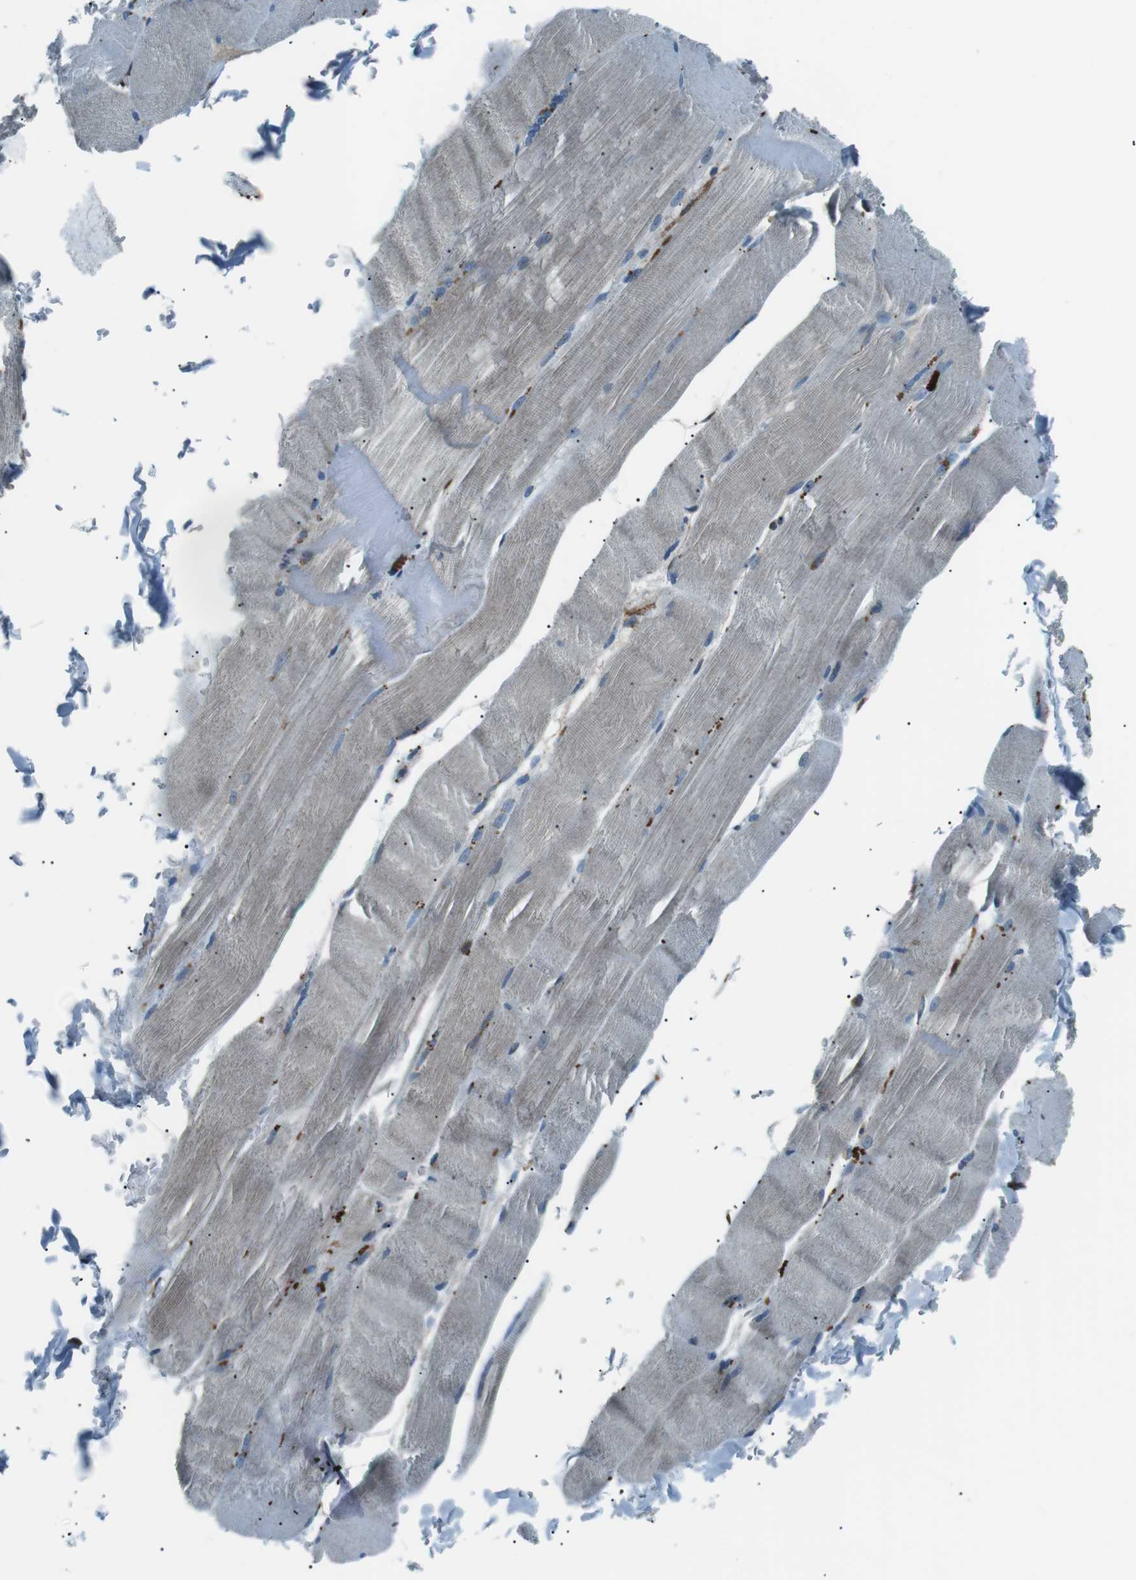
{"staining": {"intensity": "weak", "quantity": "<25%", "location": "cytoplasmic/membranous"}, "tissue": "skeletal muscle", "cell_type": "Myocytes", "image_type": "normal", "snomed": [{"axis": "morphology", "description": "Normal tissue, NOS"}, {"axis": "topography", "description": "Skin"}, {"axis": "topography", "description": "Skeletal muscle"}], "caption": "IHC image of benign skeletal muscle: skeletal muscle stained with DAB shows no significant protein positivity in myocytes. (Stains: DAB (3,3'-diaminobenzidine) IHC with hematoxylin counter stain, Microscopy: brightfield microscopy at high magnification).", "gene": "BLNK", "patient": {"sex": "male", "age": 83}}